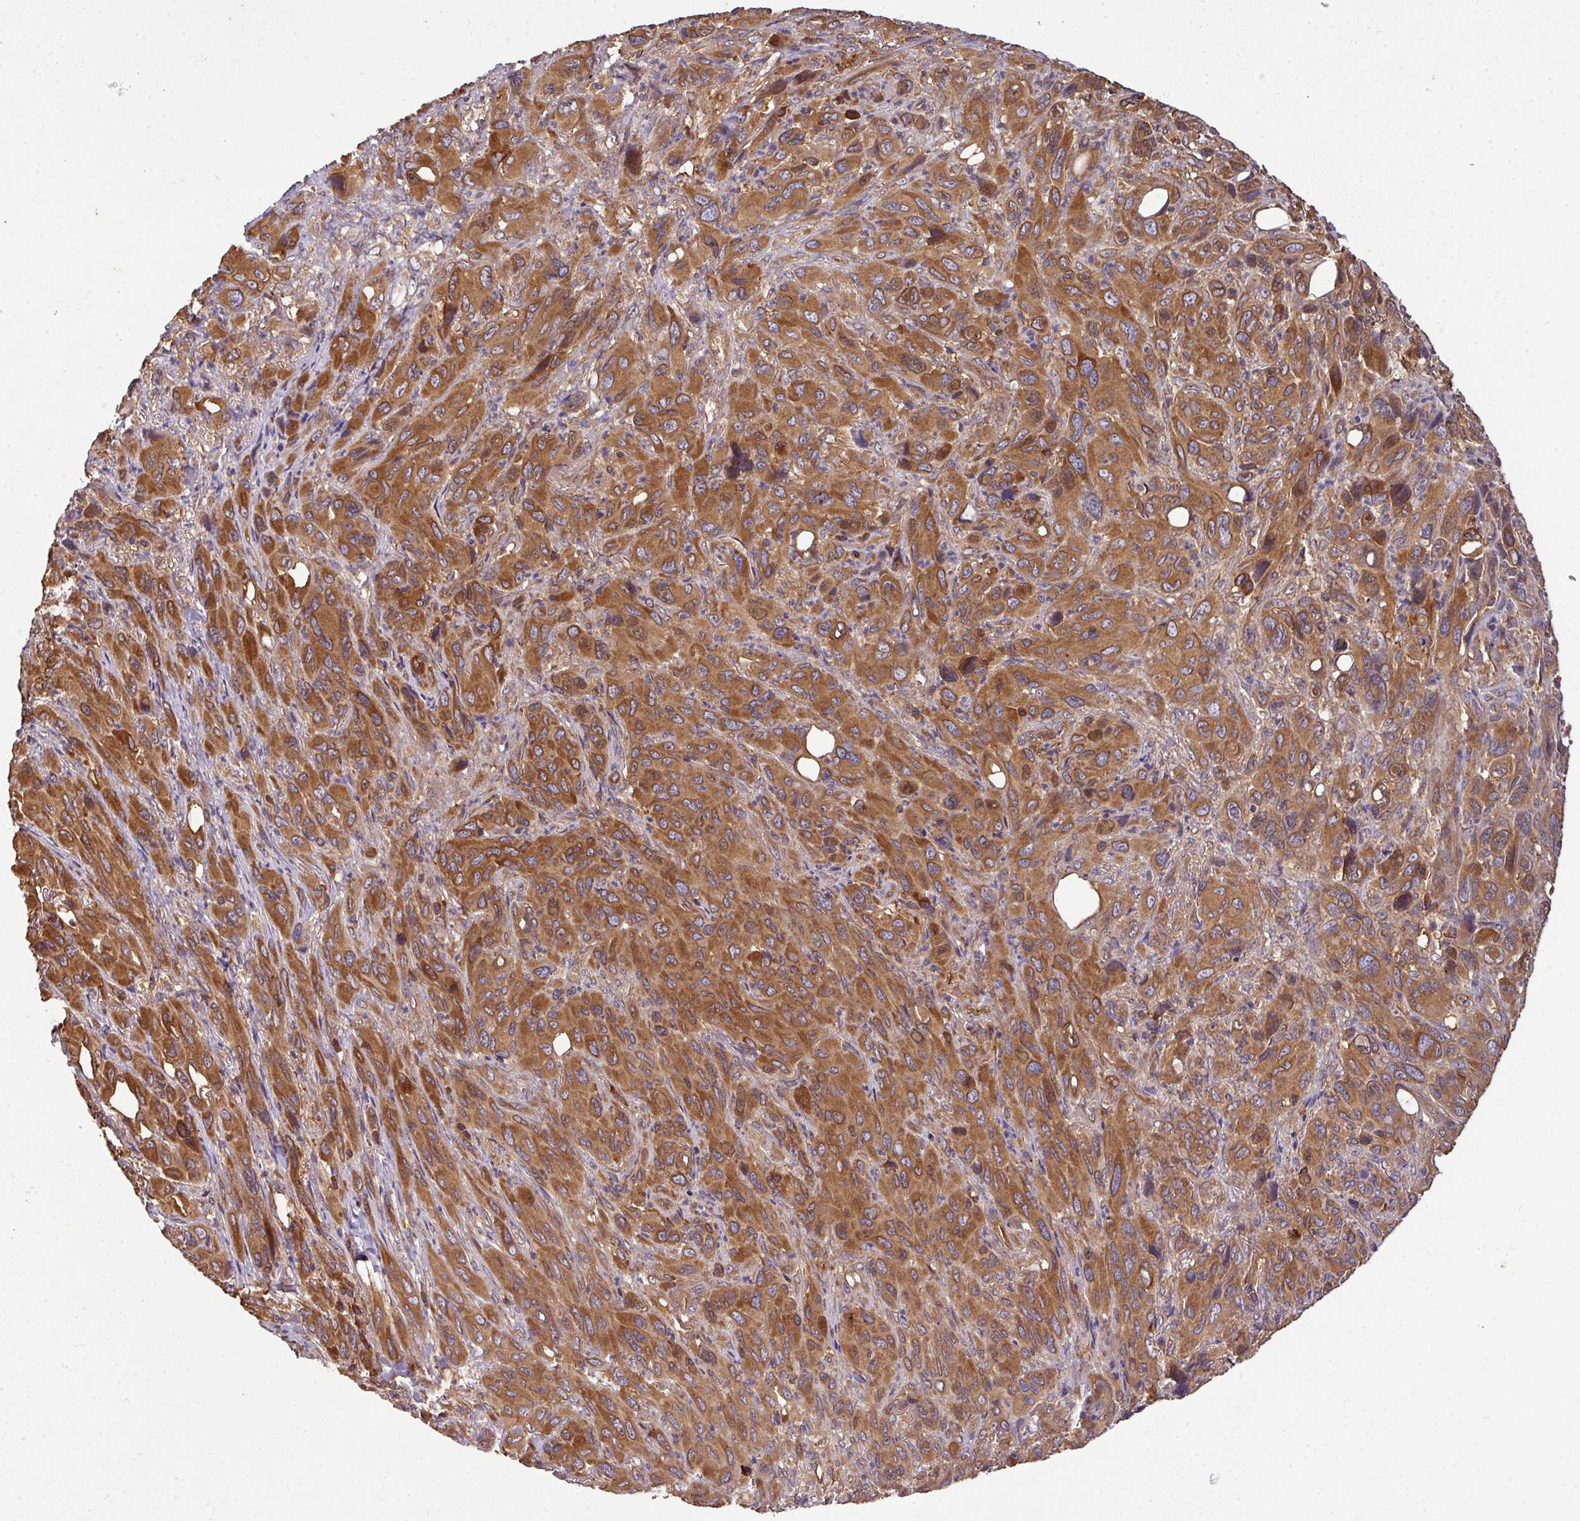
{"staining": {"intensity": "moderate", "quantity": ">75%", "location": "cytoplasmic/membranous"}, "tissue": "melanoma", "cell_type": "Tumor cells", "image_type": "cancer", "snomed": [{"axis": "morphology", "description": "Malignant melanoma, Metastatic site"}, {"axis": "topography", "description": "Lung"}], "caption": "A high-resolution photomicrograph shows immunohistochemistry staining of melanoma, which displays moderate cytoplasmic/membranous expression in about >75% of tumor cells.", "gene": "GSPT1", "patient": {"sex": "male", "age": 48}}